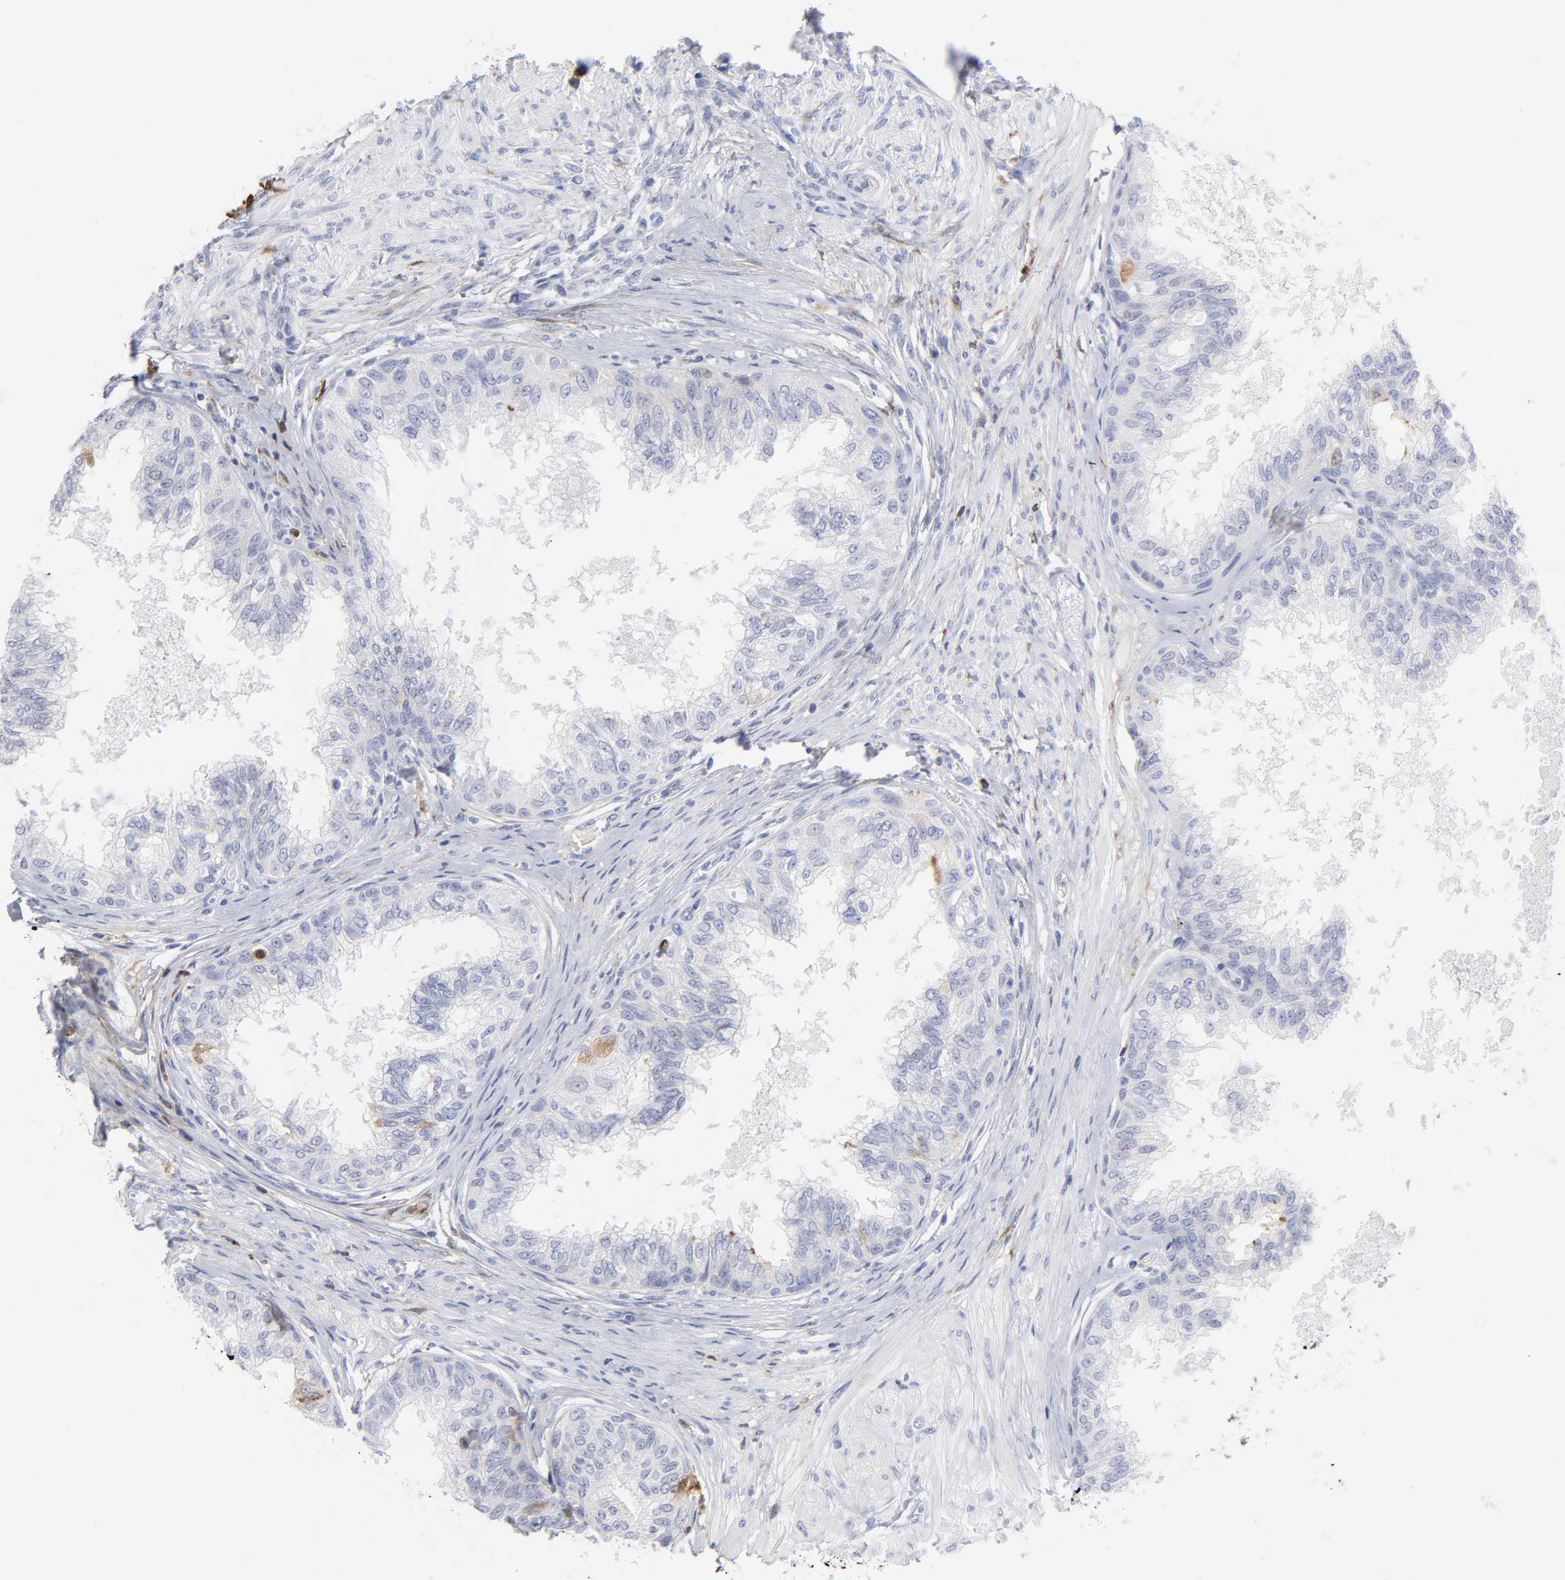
{"staining": {"intensity": "negative", "quantity": "none", "location": "none"}, "tissue": "prostate", "cell_type": "Glandular cells", "image_type": "normal", "snomed": [{"axis": "morphology", "description": "Normal tissue, NOS"}, {"axis": "topography", "description": "Prostate"}, {"axis": "topography", "description": "Seminal veicle"}], "caption": "This is an IHC micrograph of benign prostate. There is no expression in glandular cells.", "gene": "PLAT", "patient": {"sex": "male", "age": 60}}